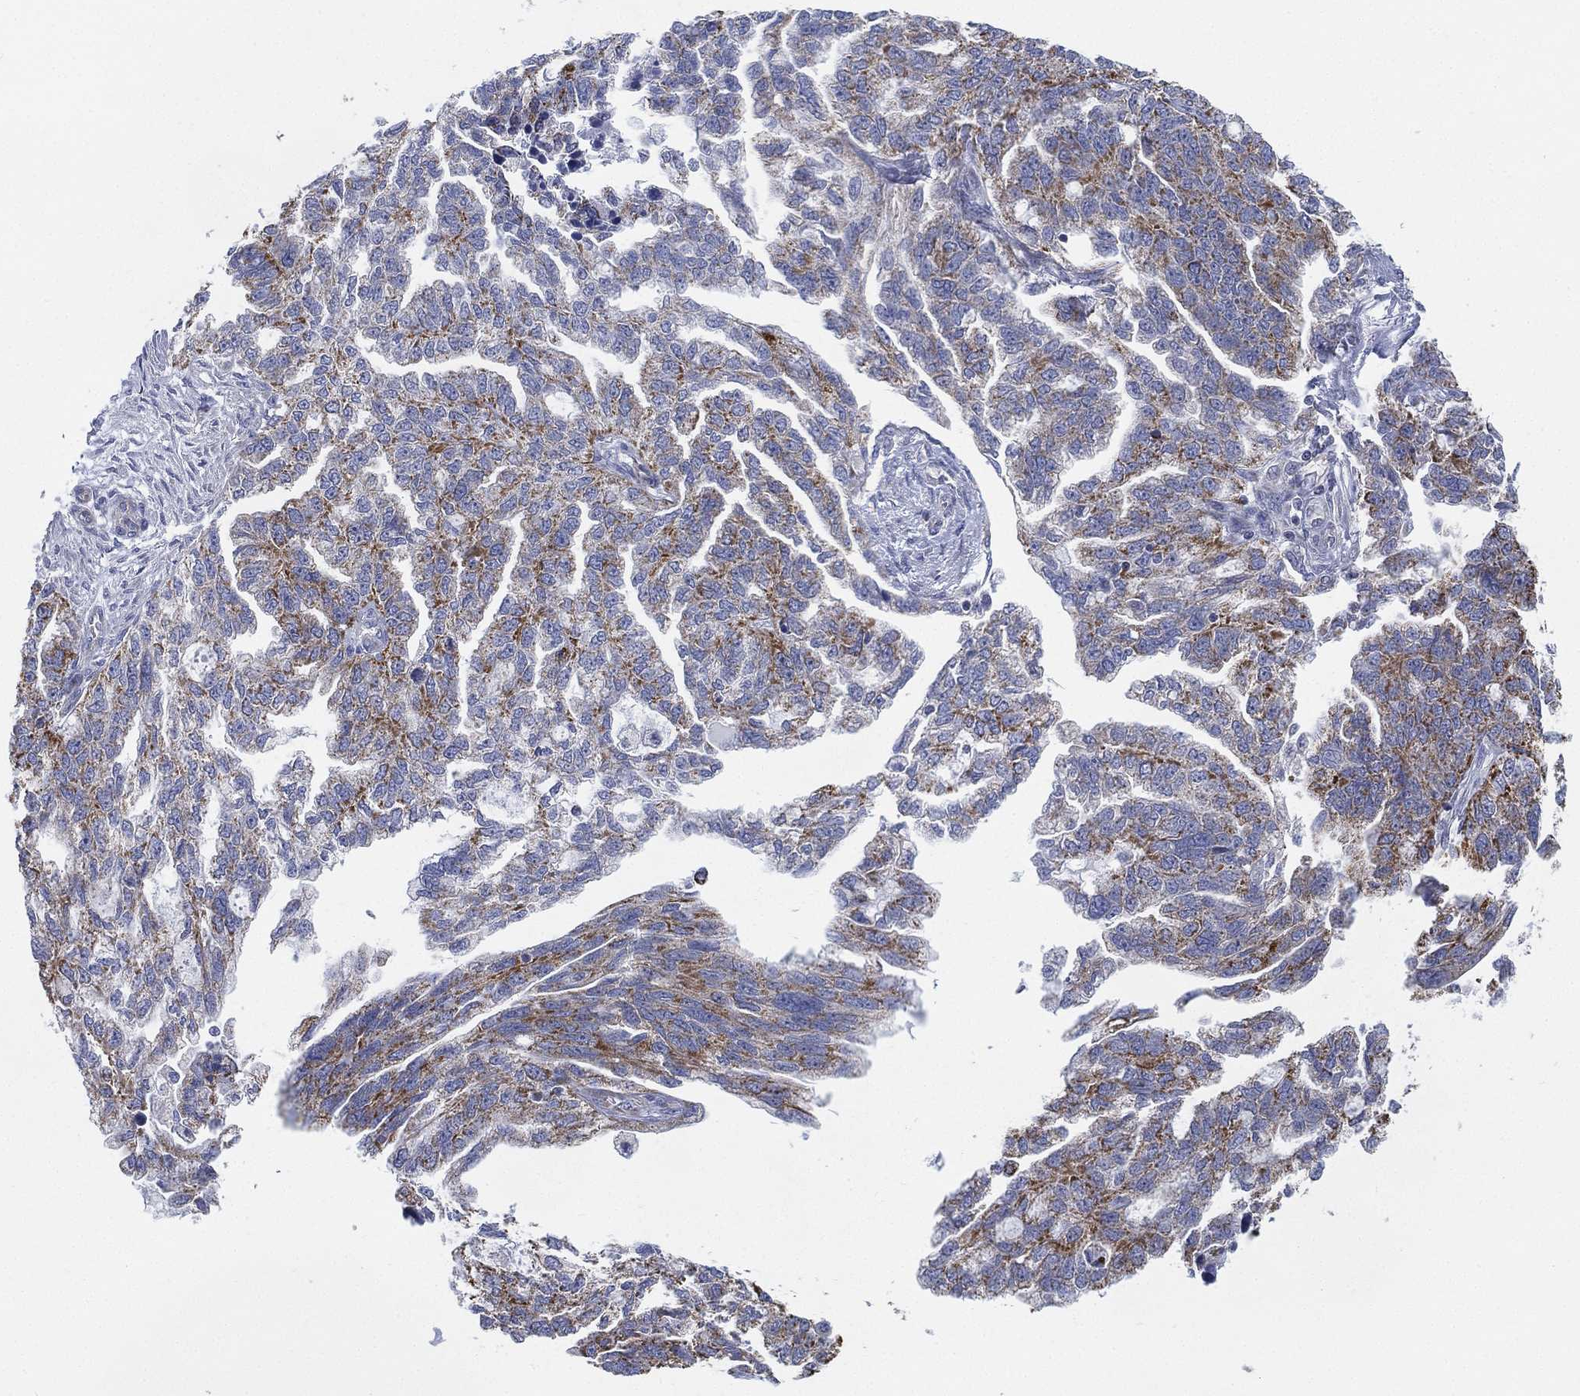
{"staining": {"intensity": "strong", "quantity": "25%-75%", "location": "cytoplasmic/membranous"}, "tissue": "ovarian cancer", "cell_type": "Tumor cells", "image_type": "cancer", "snomed": [{"axis": "morphology", "description": "Cystadenocarcinoma, serous, NOS"}, {"axis": "topography", "description": "Ovary"}], "caption": "Immunohistochemical staining of ovarian serous cystadenocarcinoma reveals strong cytoplasmic/membranous protein expression in about 25%-75% of tumor cells. (IHC, brightfield microscopy, high magnification).", "gene": "INA", "patient": {"sex": "female", "age": 51}}